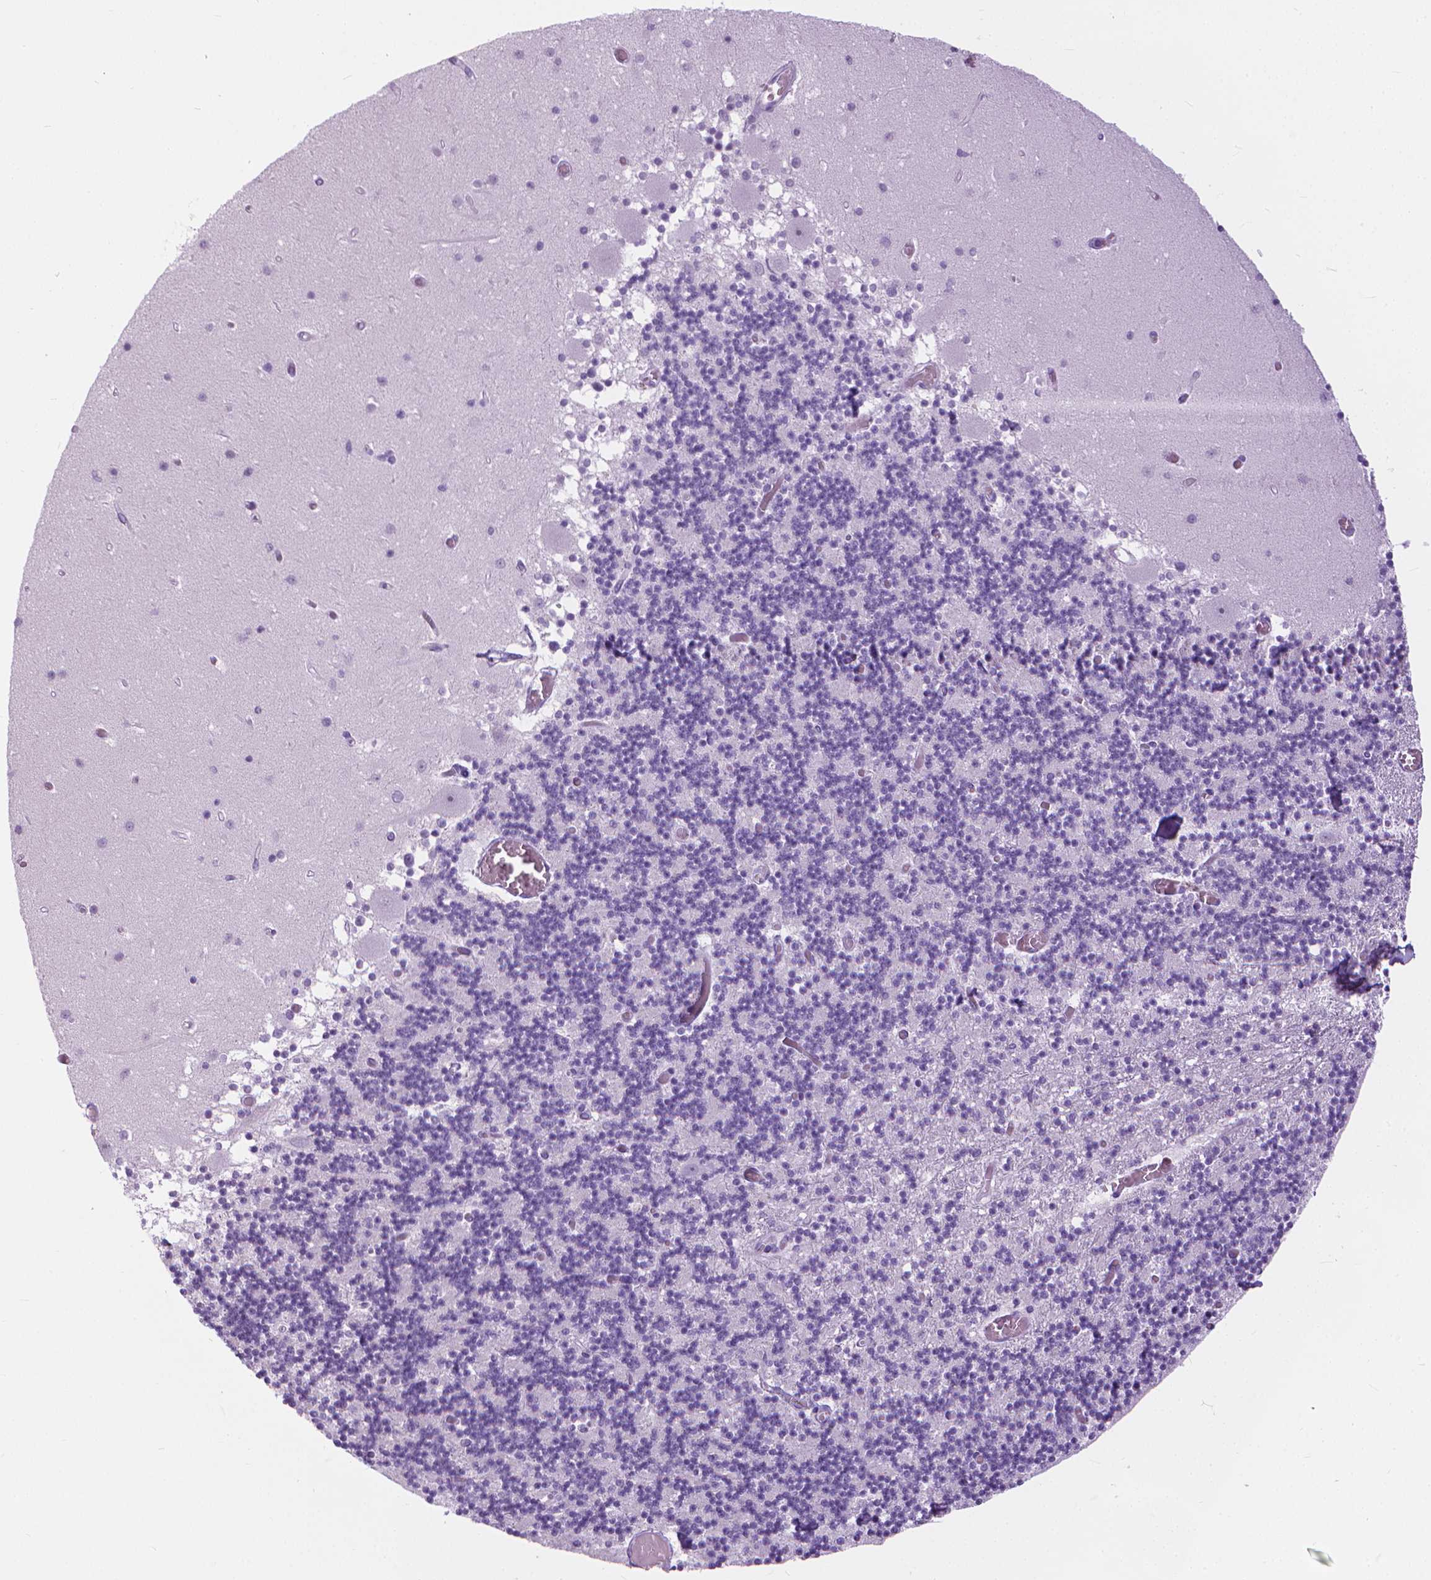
{"staining": {"intensity": "negative", "quantity": "none", "location": "none"}, "tissue": "cerebellum", "cell_type": "Cells in granular layer", "image_type": "normal", "snomed": [{"axis": "morphology", "description": "Normal tissue, NOS"}, {"axis": "topography", "description": "Cerebellum"}], "caption": "This is an immunohistochemistry image of unremarkable cerebellum. There is no positivity in cells in granular layer.", "gene": "HTR2B", "patient": {"sex": "female", "age": 28}}